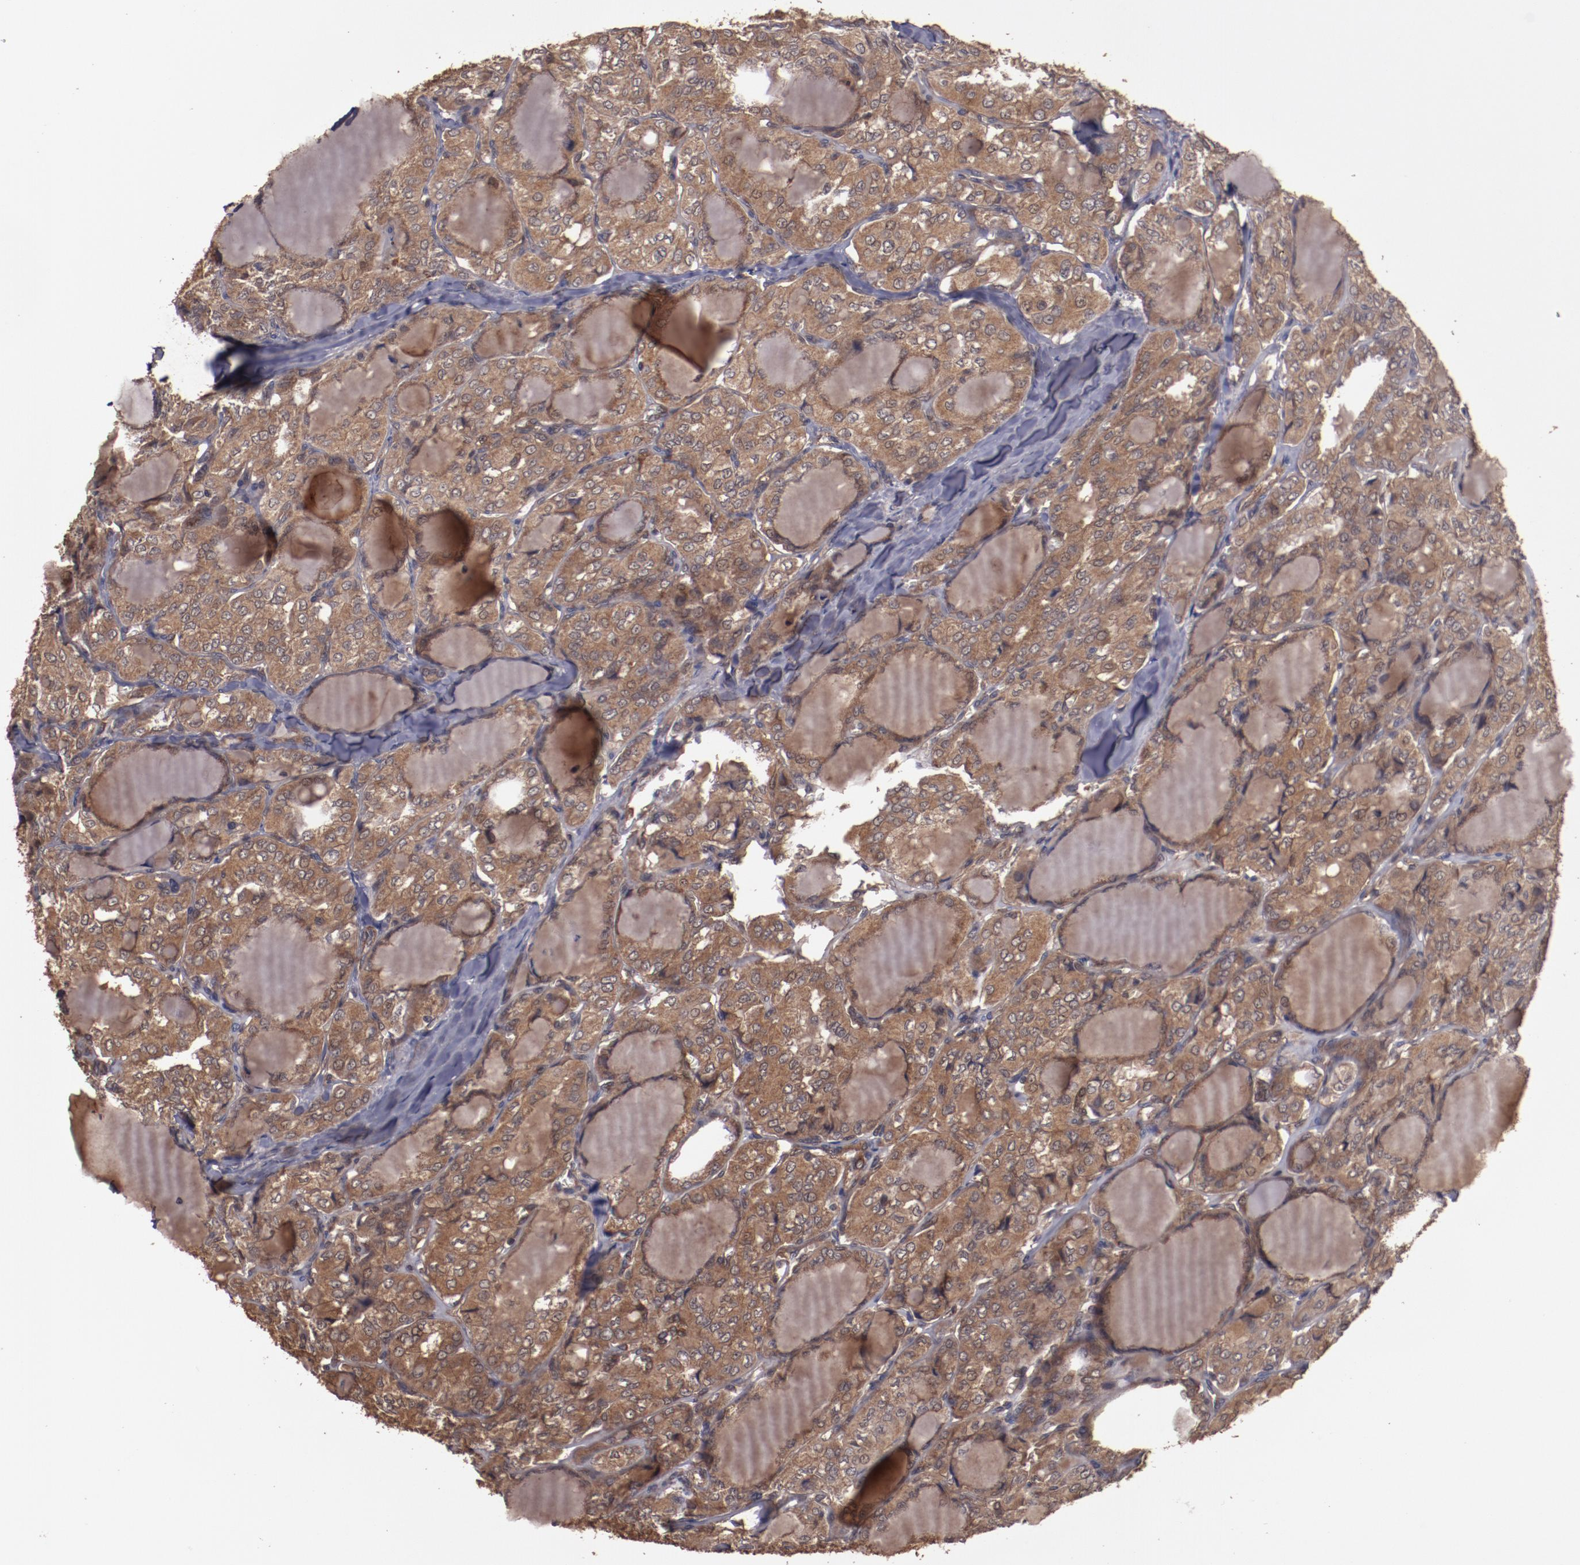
{"staining": {"intensity": "strong", "quantity": ">75%", "location": "cytoplasmic/membranous"}, "tissue": "thyroid cancer", "cell_type": "Tumor cells", "image_type": "cancer", "snomed": [{"axis": "morphology", "description": "Papillary adenocarcinoma, NOS"}, {"axis": "topography", "description": "Thyroid gland"}], "caption": "The micrograph reveals a brown stain indicating the presence of a protein in the cytoplasmic/membranous of tumor cells in papillary adenocarcinoma (thyroid).", "gene": "TXNDC16", "patient": {"sex": "male", "age": 20}}